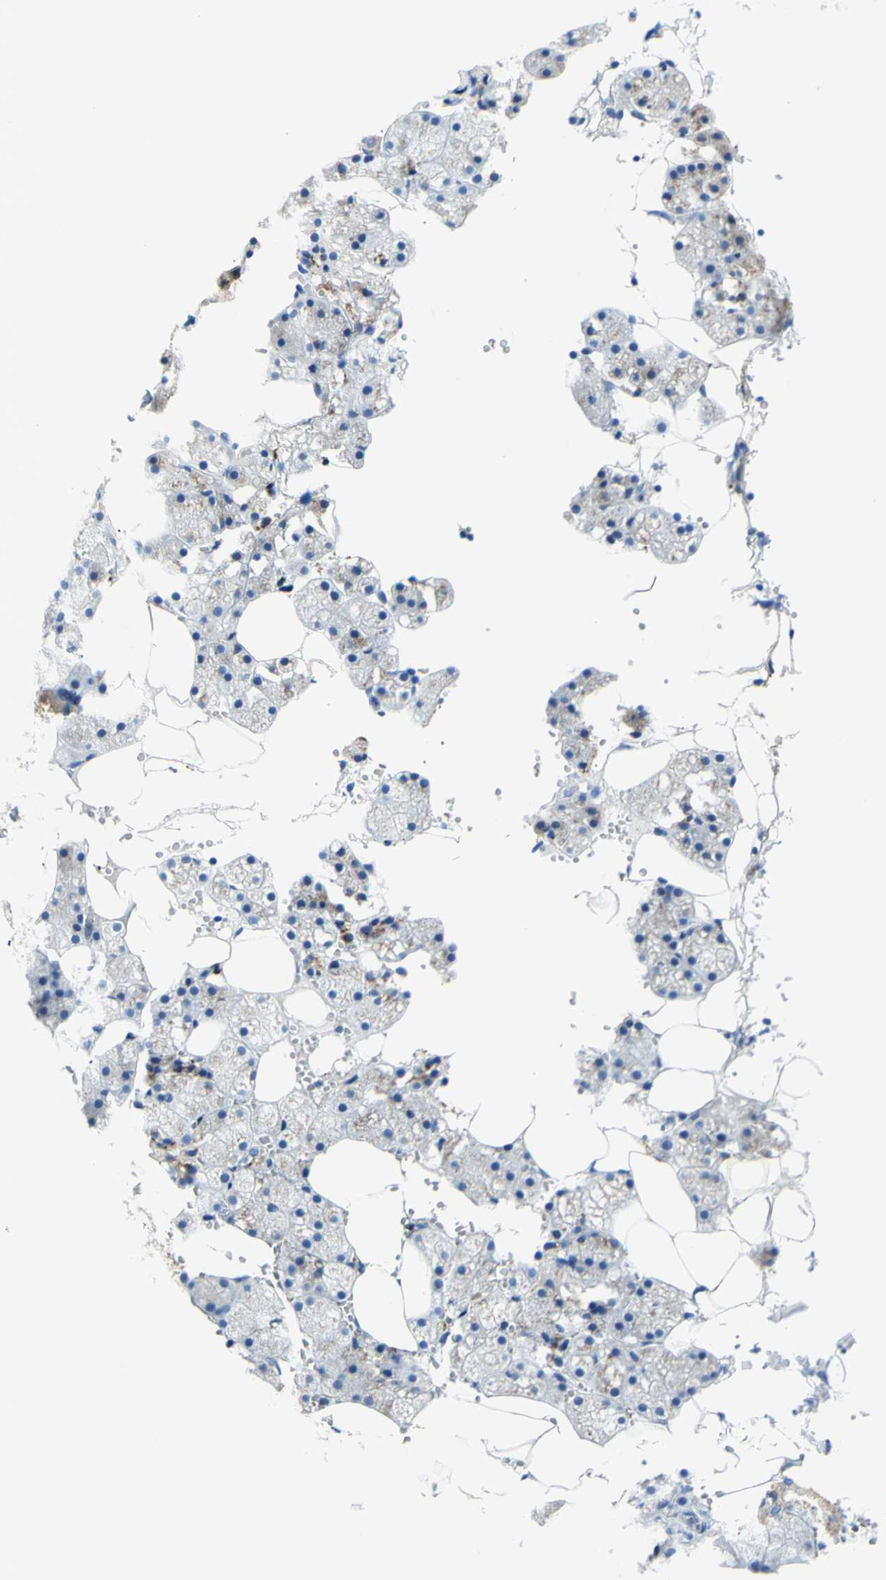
{"staining": {"intensity": "weak", "quantity": "<25%", "location": "cytoplasmic/membranous"}, "tissue": "salivary gland", "cell_type": "Glandular cells", "image_type": "normal", "snomed": [{"axis": "morphology", "description": "Normal tissue, NOS"}, {"axis": "topography", "description": "Salivary gland"}], "caption": "IHC histopathology image of unremarkable salivary gland stained for a protein (brown), which displays no positivity in glandular cells. (Stains: DAB immunohistochemistry (IHC) with hematoxylin counter stain, Microscopy: brightfield microscopy at high magnification).", "gene": "GALNT2", "patient": {"sex": "male", "age": 62}}